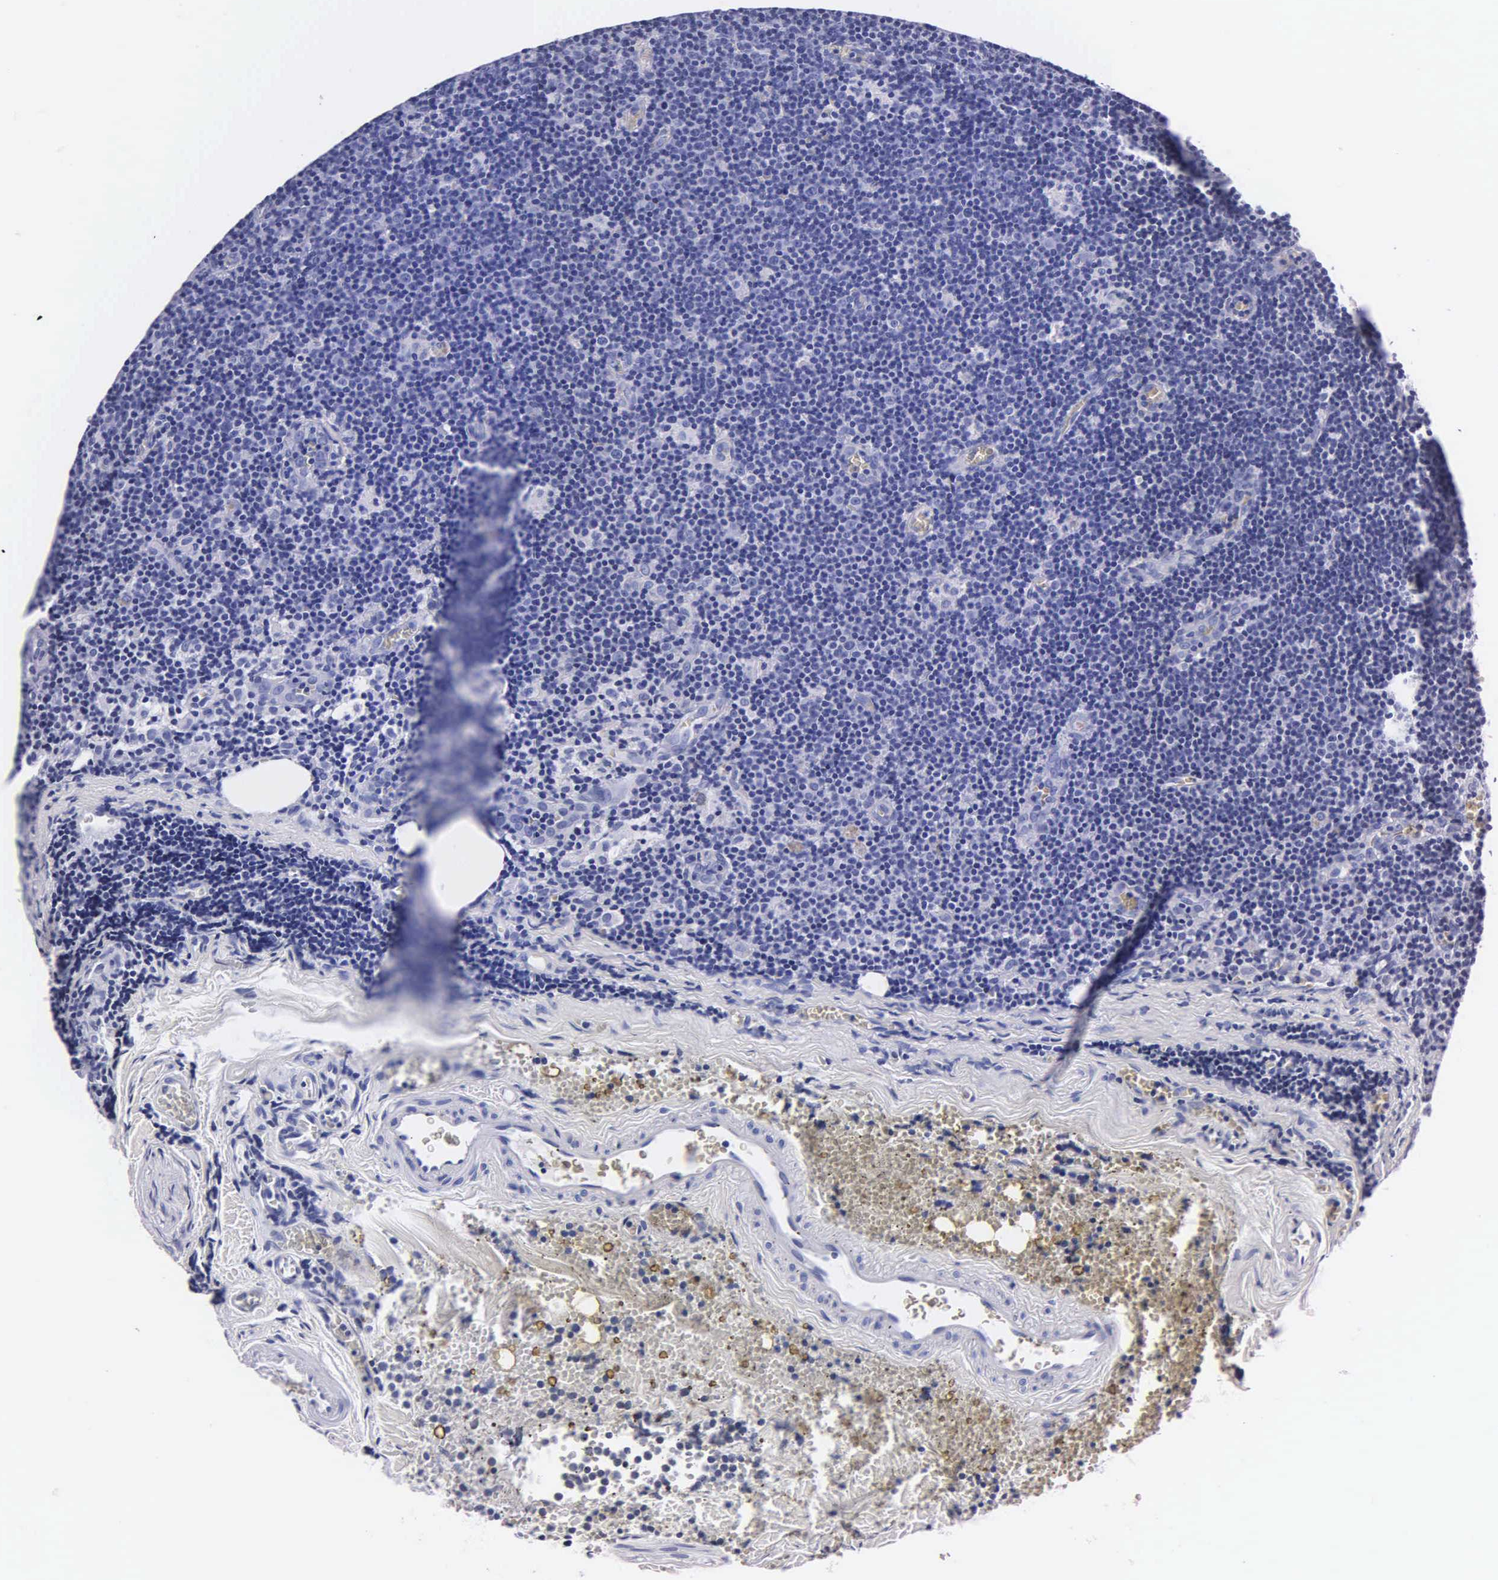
{"staining": {"intensity": "negative", "quantity": "none", "location": "none"}, "tissue": "lymphoma", "cell_type": "Tumor cells", "image_type": "cancer", "snomed": [{"axis": "morphology", "description": "Malignant lymphoma, non-Hodgkin's type, Low grade"}, {"axis": "topography", "description": "Lymph node"}], "caption": "This is an immunohistochemistry micrograph of human malignant lymphoma, non-Hodgkin's type (low-grade). There is no positivity in tumor cells.", "gene": "MB", "patient": {"sex": "male", "age": 57}}